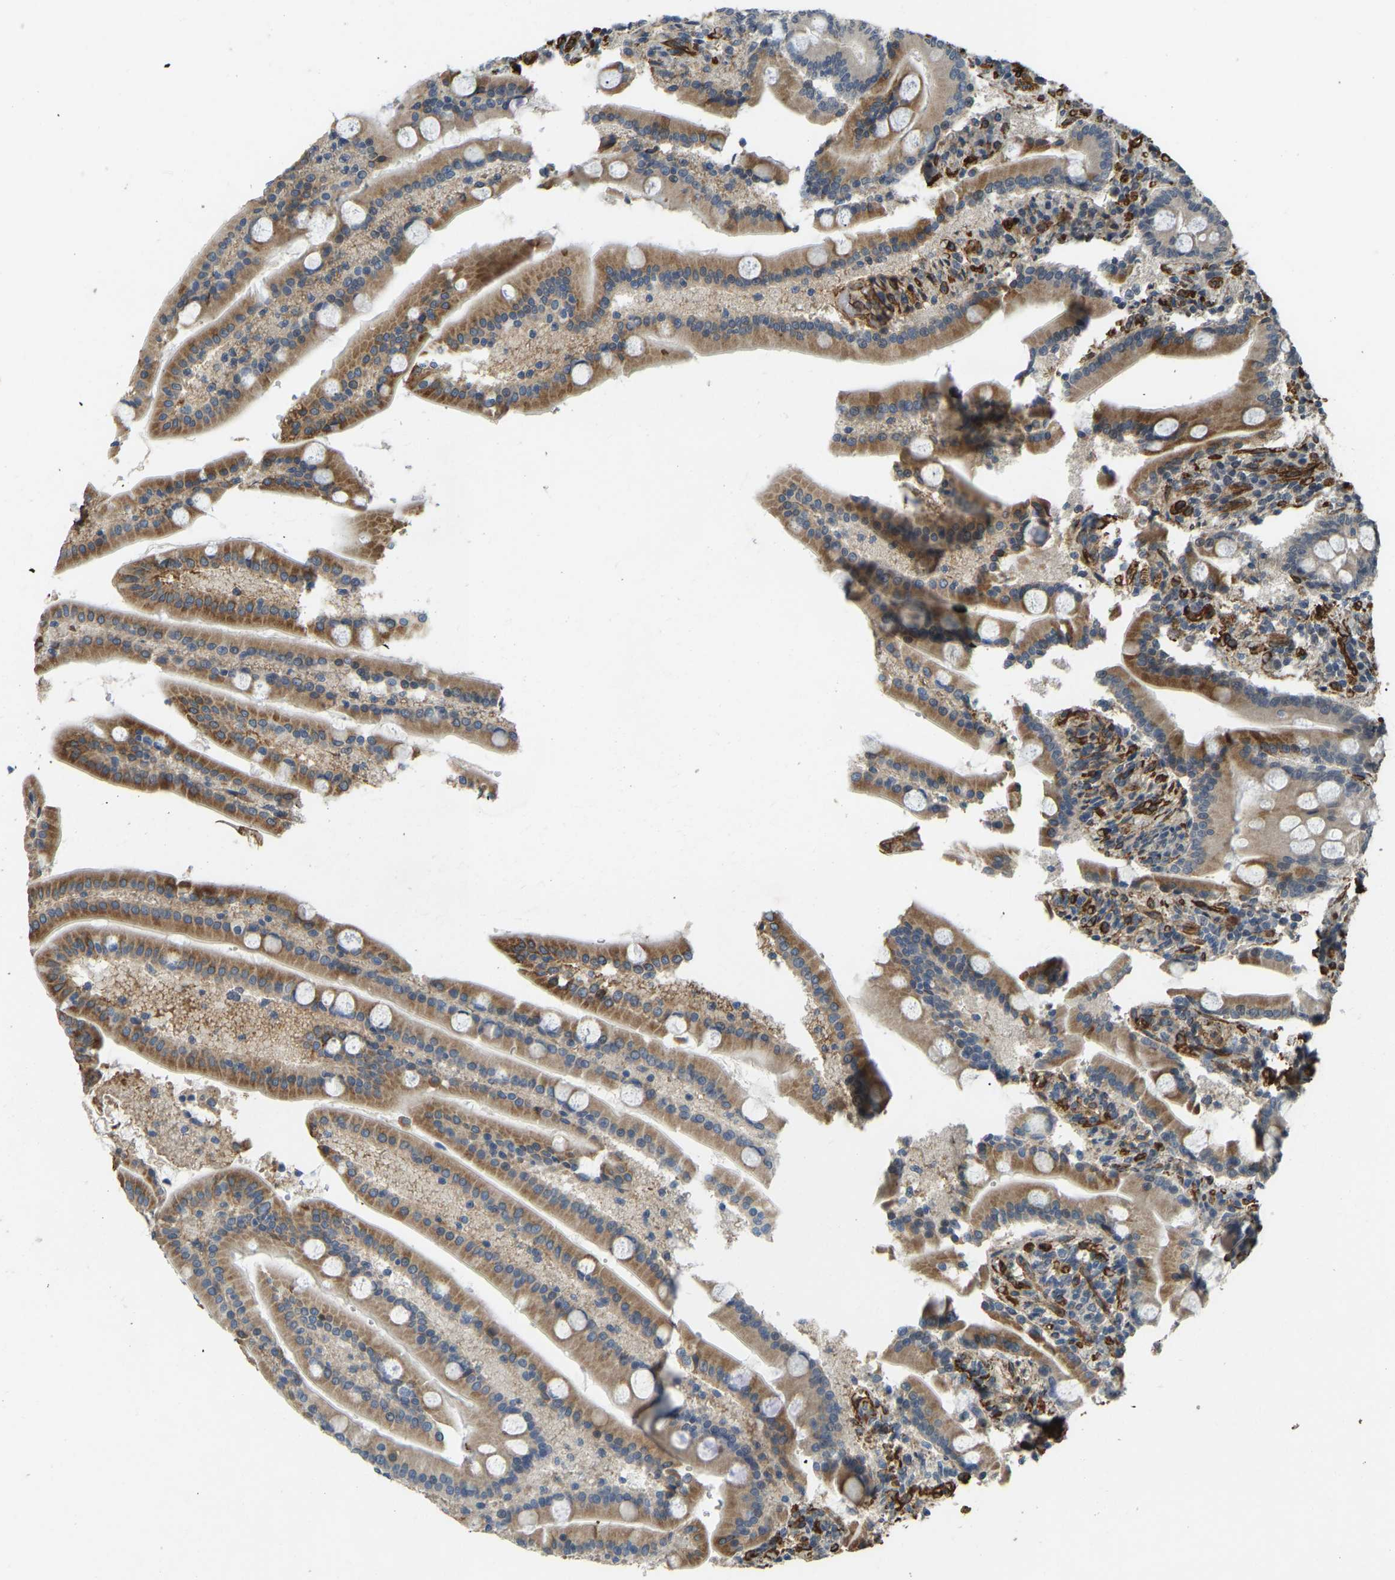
{"staining": {"intensity": "moderate", "quantity": ">75%", "location": "cytoplasmic/membranous"}, "tissue": "duodenum", "cell_type": "Glandular cells", "image_type": "normal", "snomed": [{"axis": "morphology", "description": "Normal tissue, NOS"}, {"axis": "topography", "description": "Duodenum"}], "caption": "The histopathology image demonstrates immunohistochemical staining of benign duodenum. There is moderate cytoplasmic/membranous staining is identified in approximately >75% of glandular cells.", "gene": "NMB", "patient": {"sex": "male", "age": 54}}